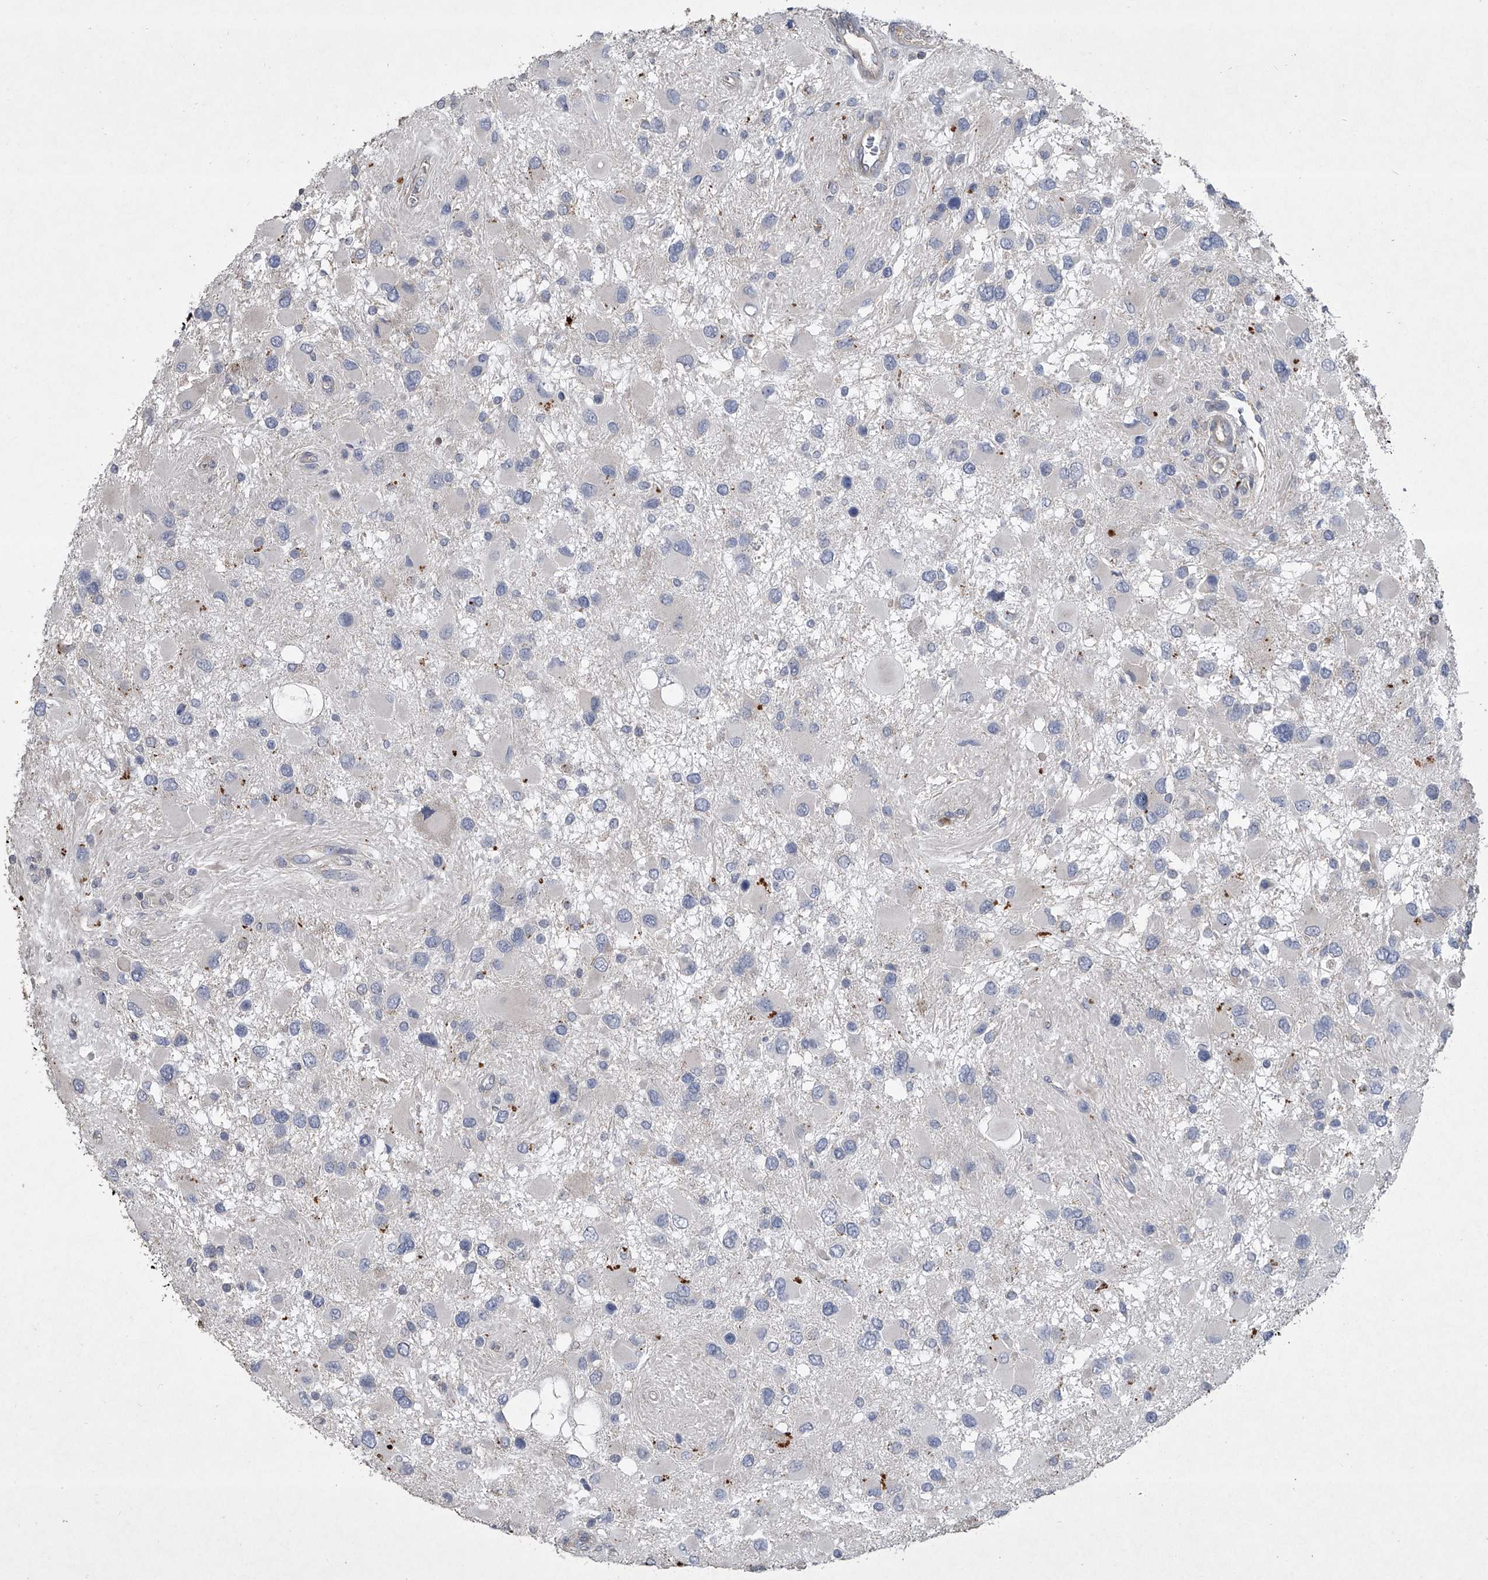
{"staining": {"intensity": "negative", "quantity": "none", "location": "none"}, "tissue": "glioma", "cell_type": "Tumor cells", "image_type": "cancer", "snomed": [{"axis": "morphology", "description": "Glioma, malignant, High grade"}, {"axis": "topography", "description": "Brain"}], "caption": "Tumor cells show no significant positivity in glioma.", "gene": "DOCK9", "patient": {"sex": "male", "age": 53}}